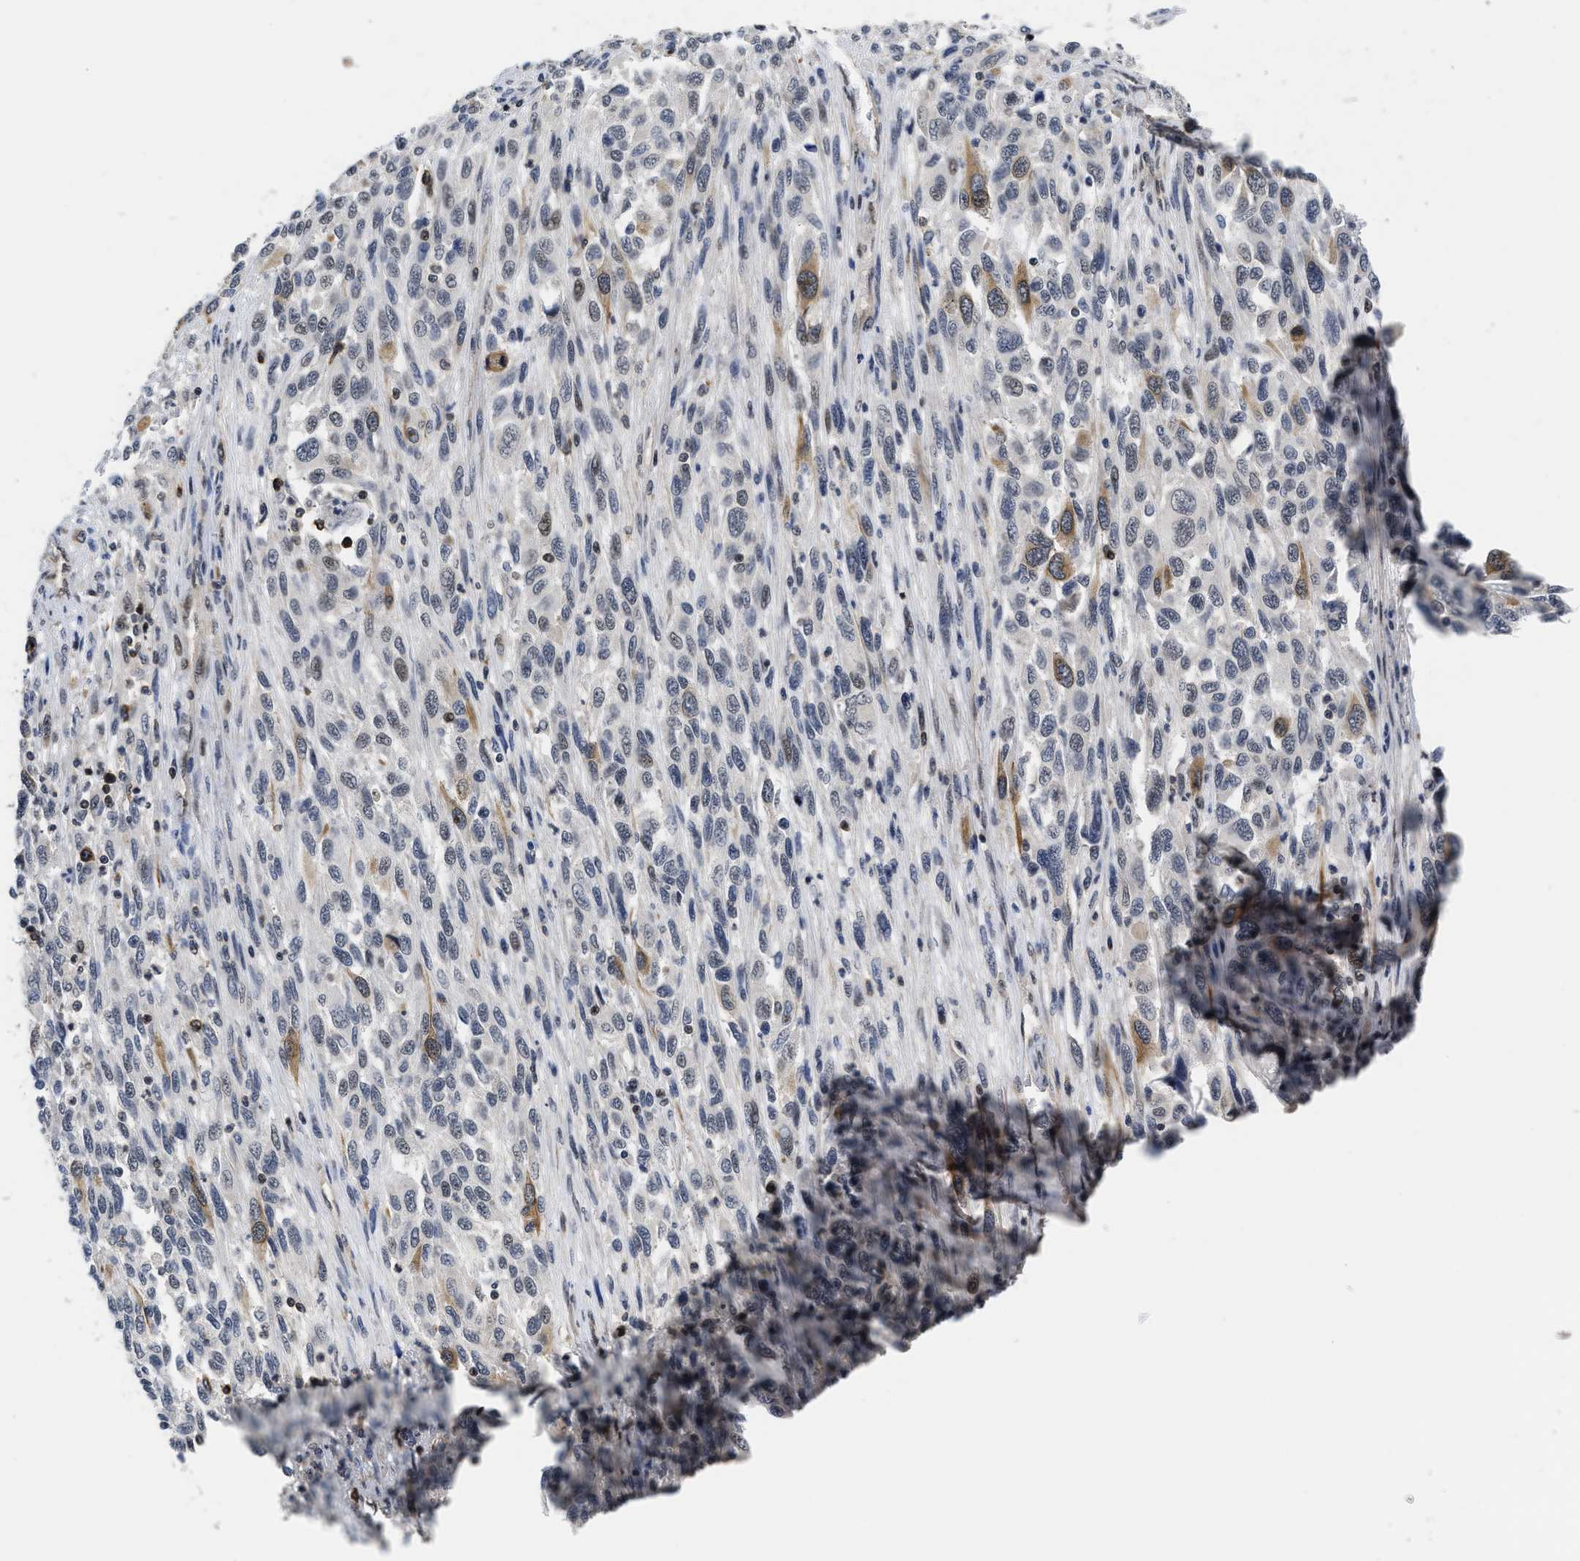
{"staining": {"intensity": "moderate", "quantity": "<25%", "location": "cytoplasmic/membranous"}, "tissue": "melanoma", "cell_type": "Tumor cells", "image_type": "cancer", "snomed": [{"axis": "morphology", "description": "Malignant melanoma, Metastatic site"}, {"axis": "topography", "description": "Lymph node"}], "caption": "A photomicrograph showing moderate cytoplasmic/membranous staining in approximately <25% of tumor cells in melanoma, as visualized by brown immunohistochemical staining.", "gene": "HIF1A", "patient": {"sex": "male", "age": 61}}